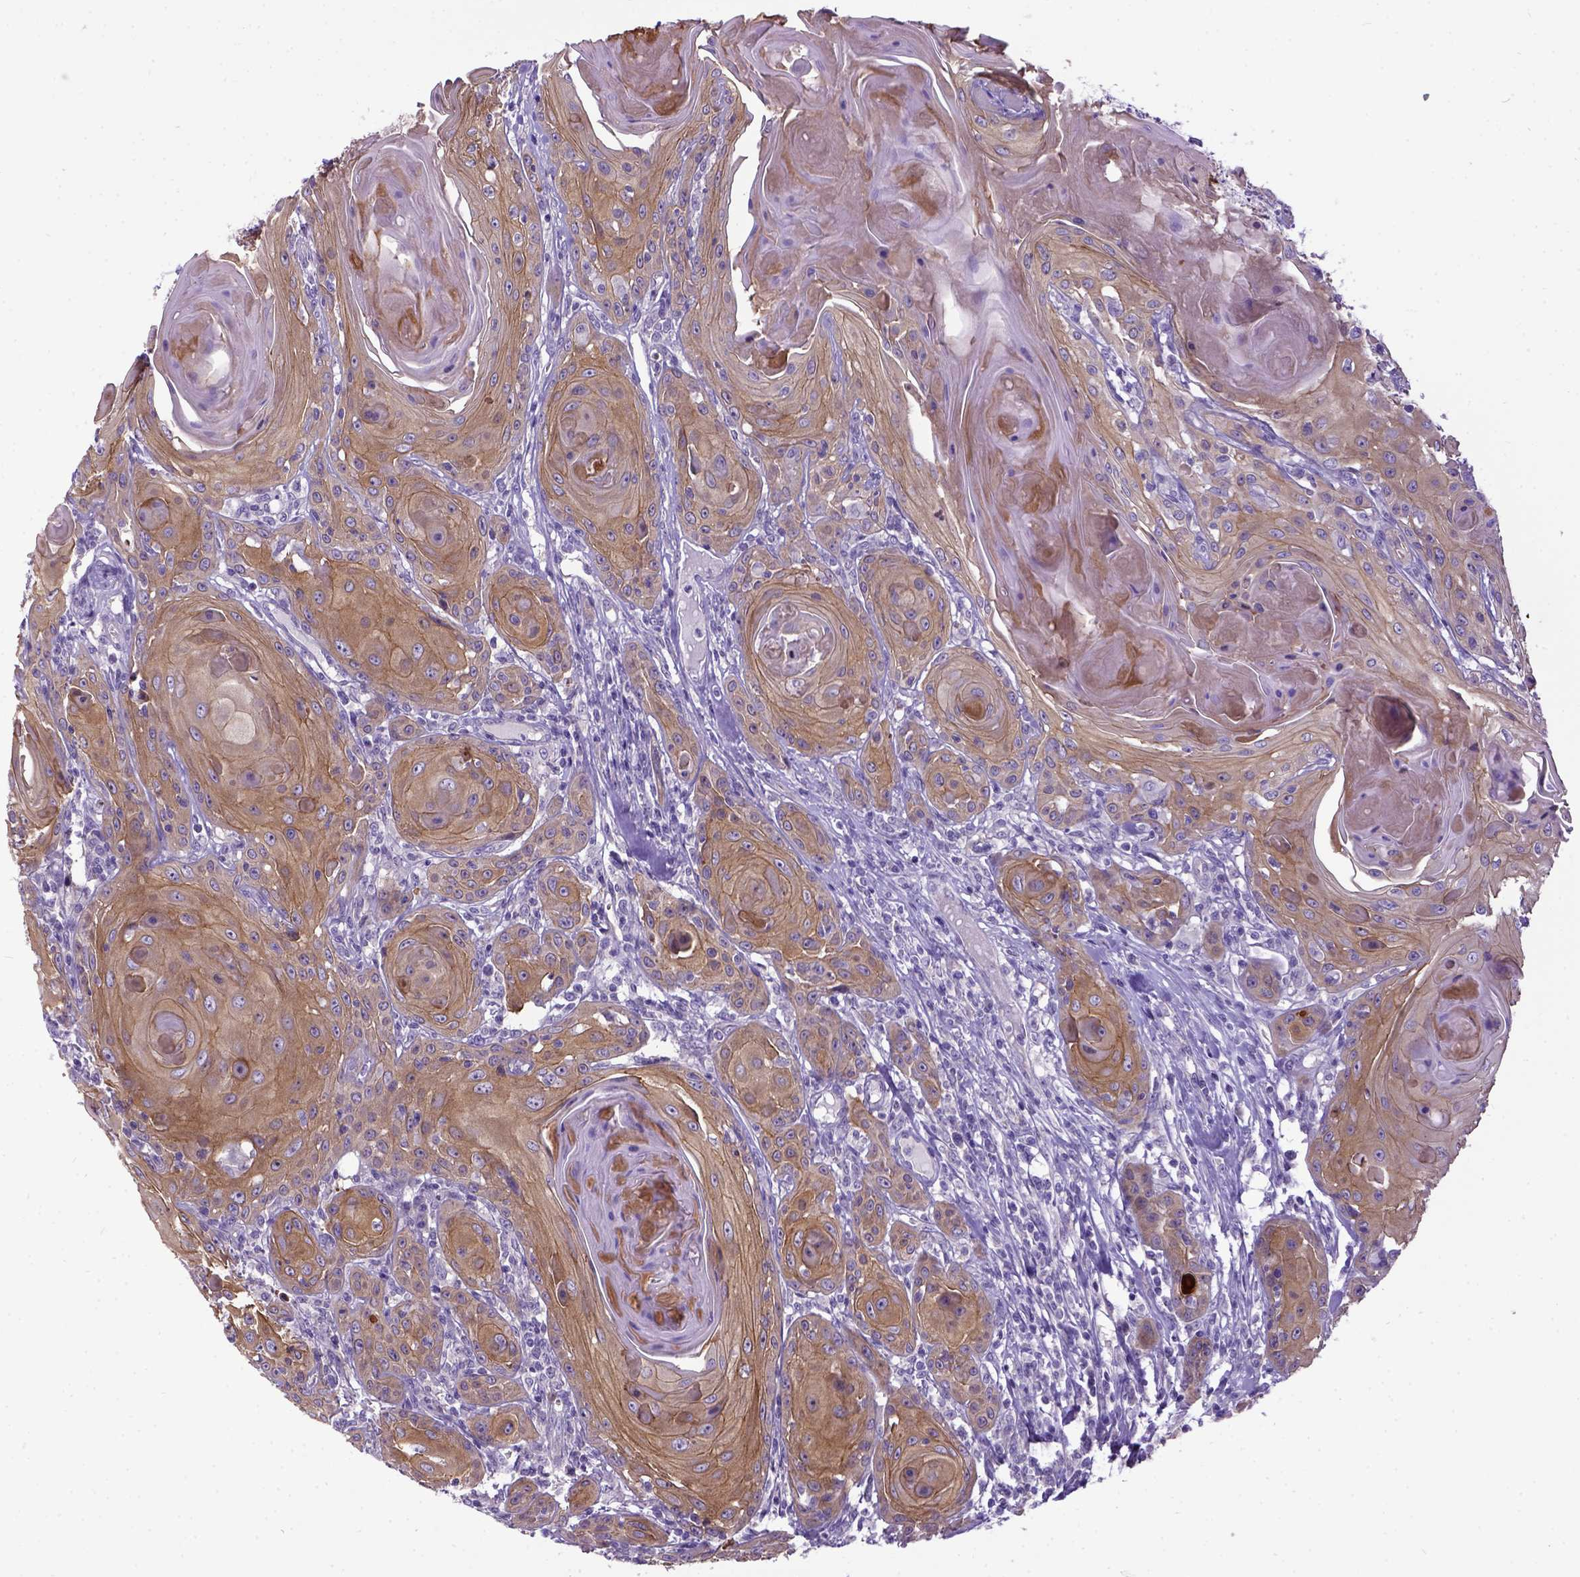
{"staining": {"intensity": "moderate", "quantity": "25%-75%", "location": "cytoplasmic/membranous"}, "tissue": "head and neck cancer", "cell_type": "Tumor cells", "image_type": "cancer", "snomed": [{"axis": "morphology", "description": "Squamous cell carcinoma, NOS"}, {"axis": "topography", "description": "Head-Neck"}], "caption": "Brown immunohistochemical staining in head and neck cancer demonstrates moderate cytoplasmic/membranous expression in approximately 25%-75% of tumor cells. Immunohistochemistry stains the protein of interest in brown and the nuclei are stained blue.", "gene": "NEK5", "patient": {"sex": "female", "age": 80}}